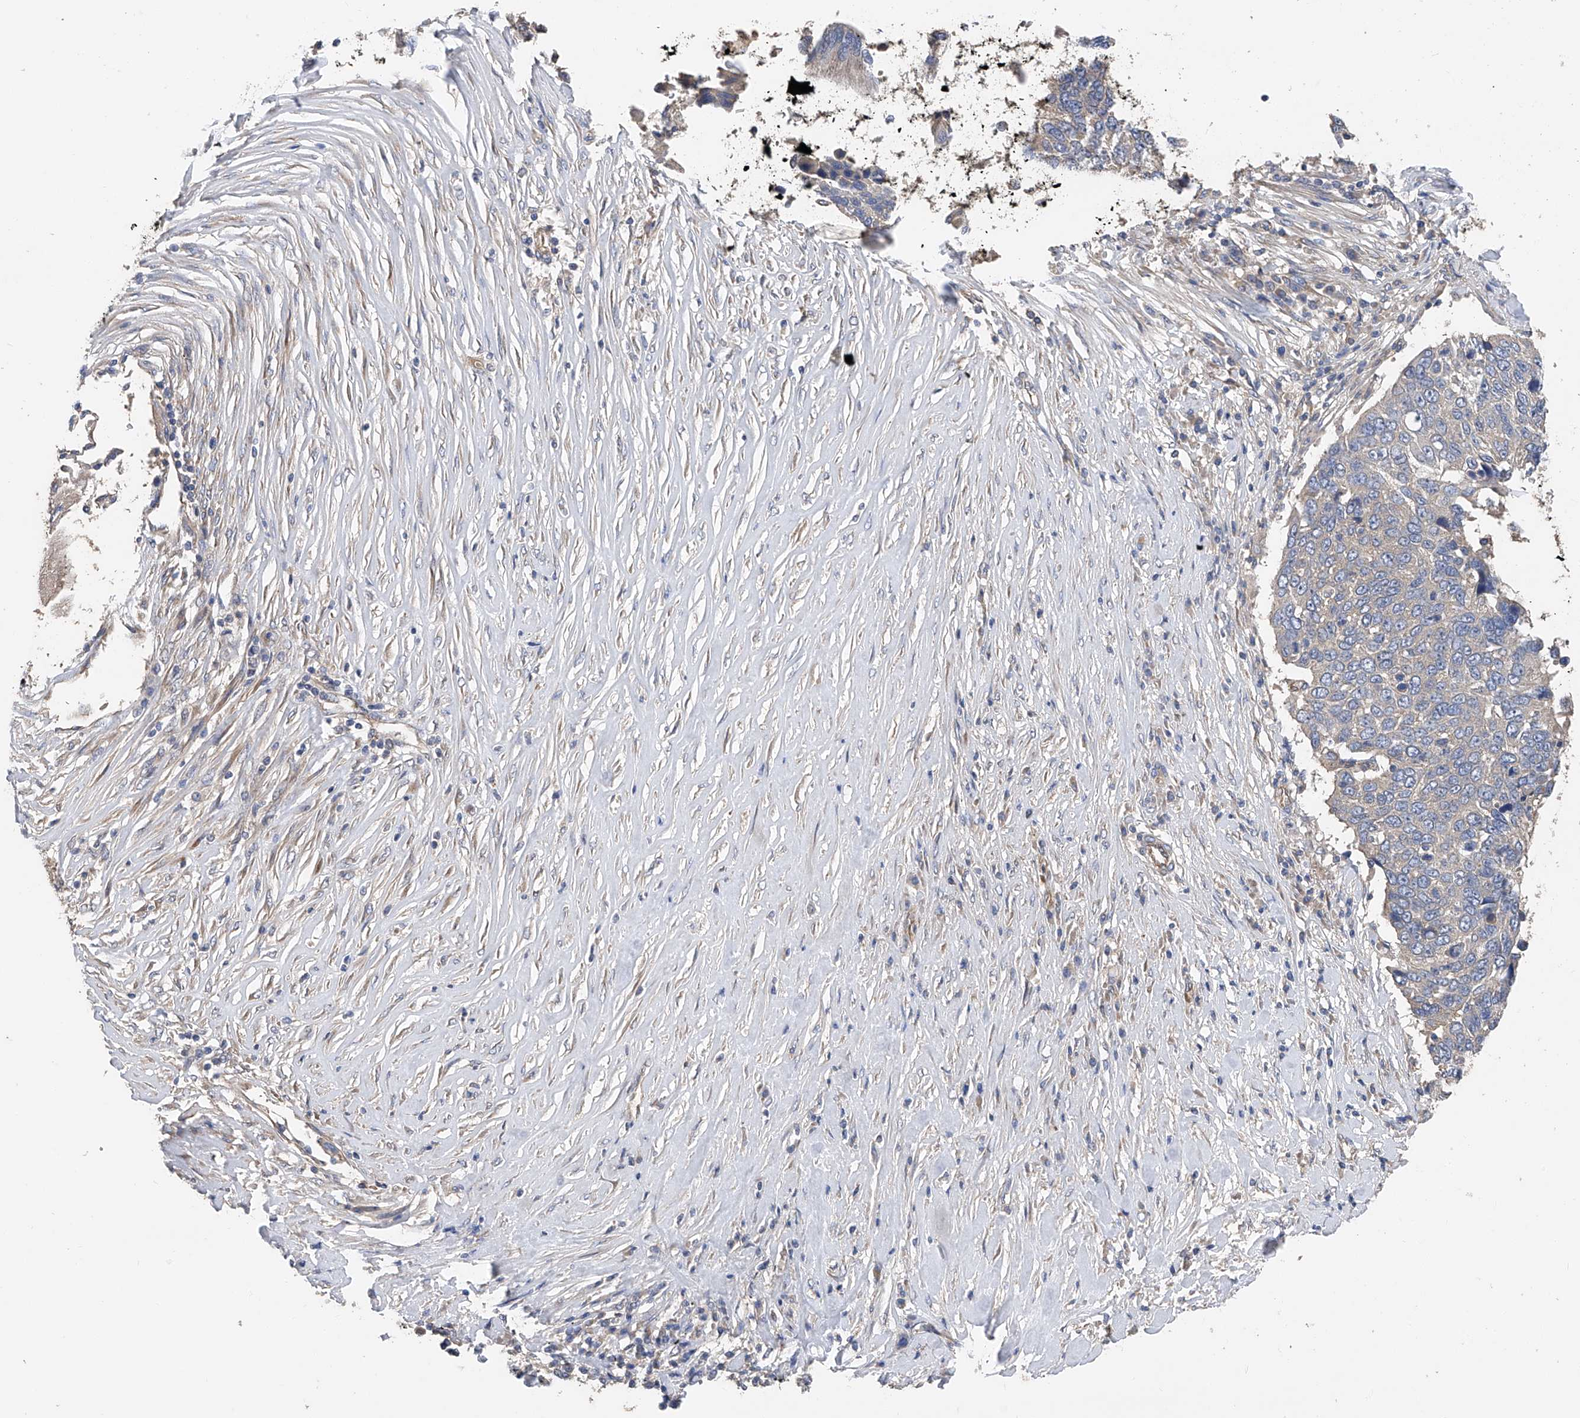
{"staining": {"intensity": "negative", "quantity": "none", "location": "none"}, "tissue": "lung cancer", "cell_type": "Tumor cells", "image_type": "cancer", "snomed": [{"axis": "morphology", "description": "Squamous cell carcinoma, NOS"}, {"axis": "topography", "description": "Lung"}], "caption": "Immunohistochemical staining of human lung cancer (squamous cell carcinoma) displays no significant positivity in tumor cells. (DAB immunohistochemistry (IHC), high magnification).", "gene": "PTK2", "patient": {"sex": "male", "age": 66}}